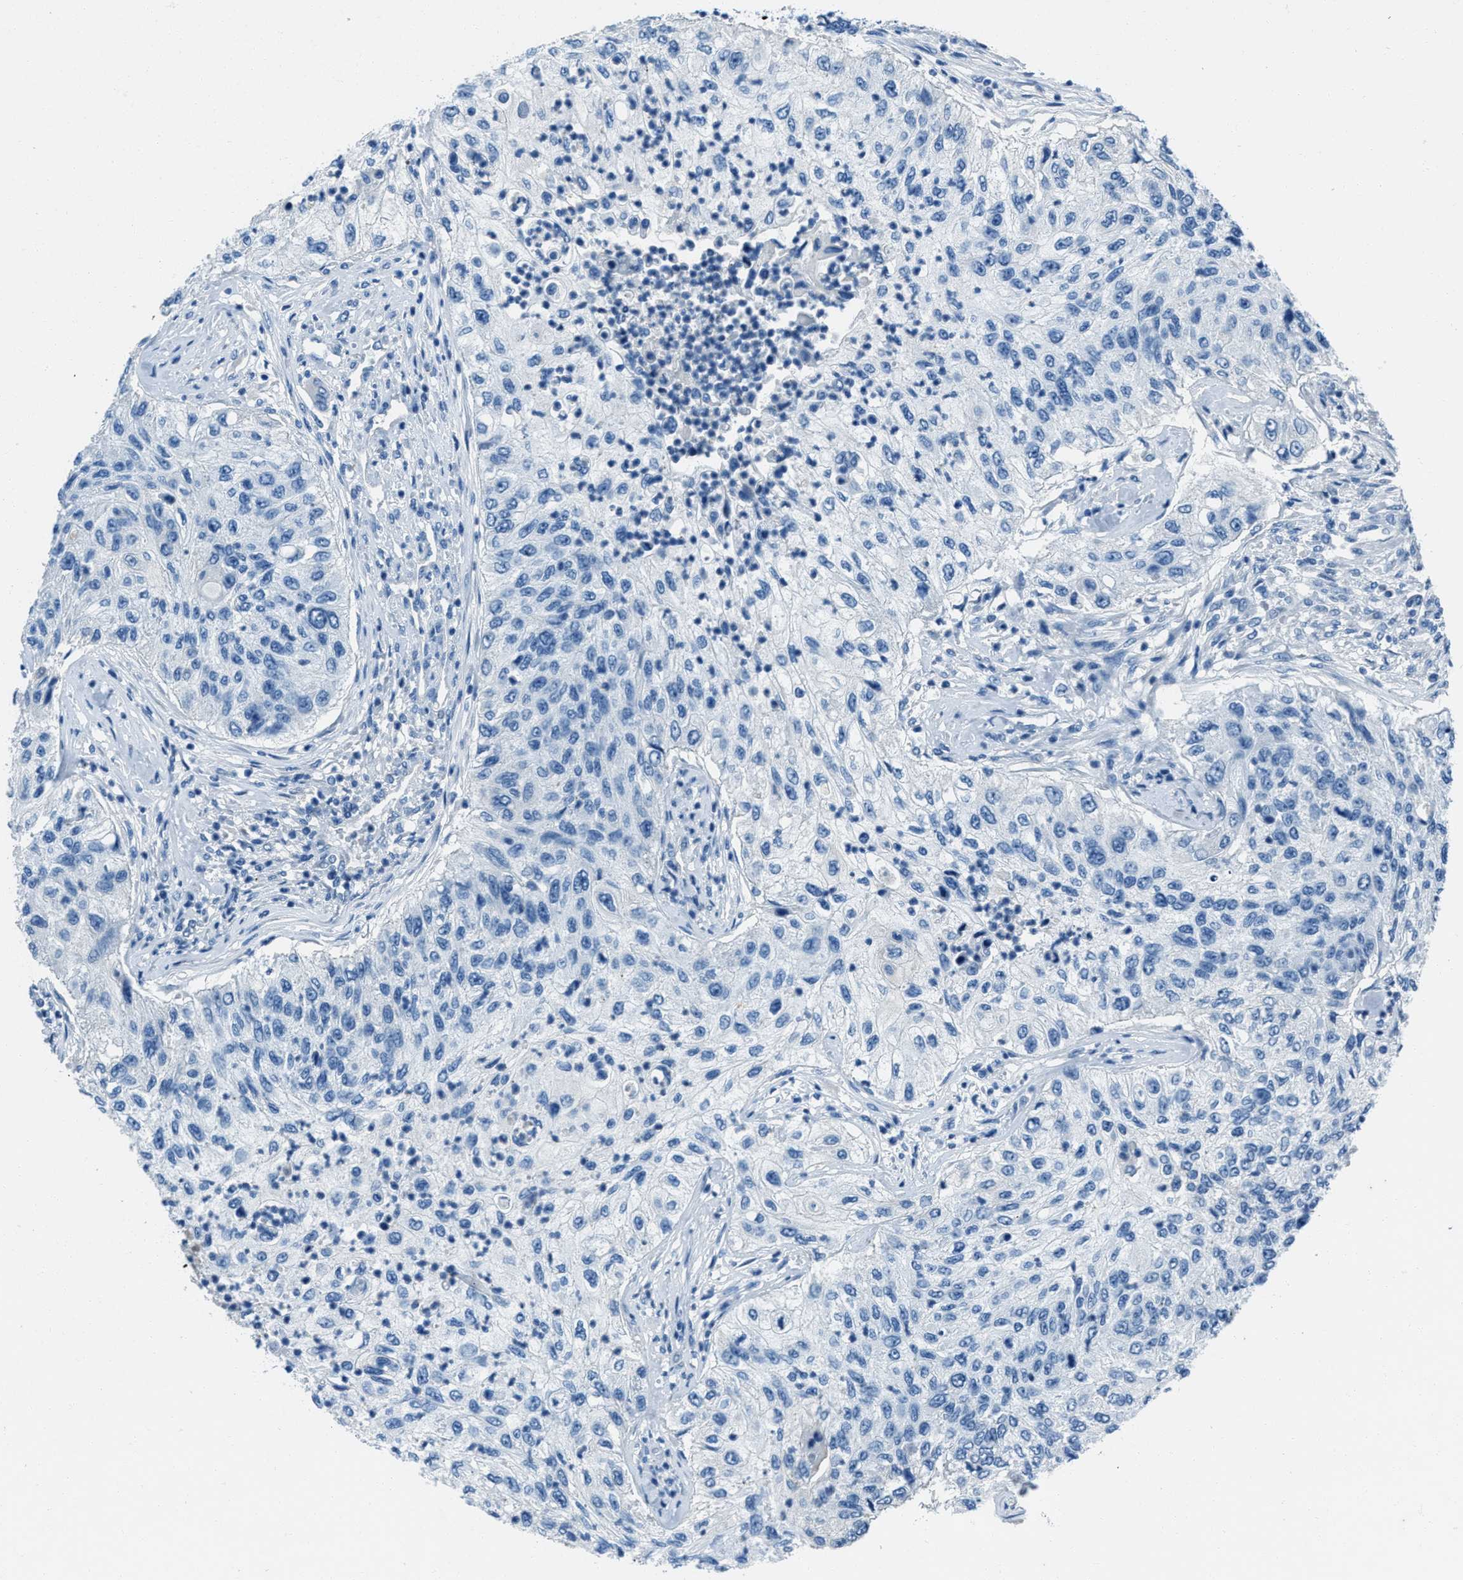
{"staining": {"intensity": "negative", "quantity": "none", "location": "none"}, "tissue": "urothelial cancer", "cell_type": "Tumor cells", "image_type": "cancer", "snomed": [{"axis": "morphology", "description": "Urothelial carcinoma, High grade"}, {"axis": "topography", "description": "Urinary bladder"}], "caption": "DAB immunohistochemical staining of human urothelial carcinoma (high-grade) displays no significant positivity in tumor cells.", "gene": "AMACR", "patient": {"sex": "female", "age": 60}}